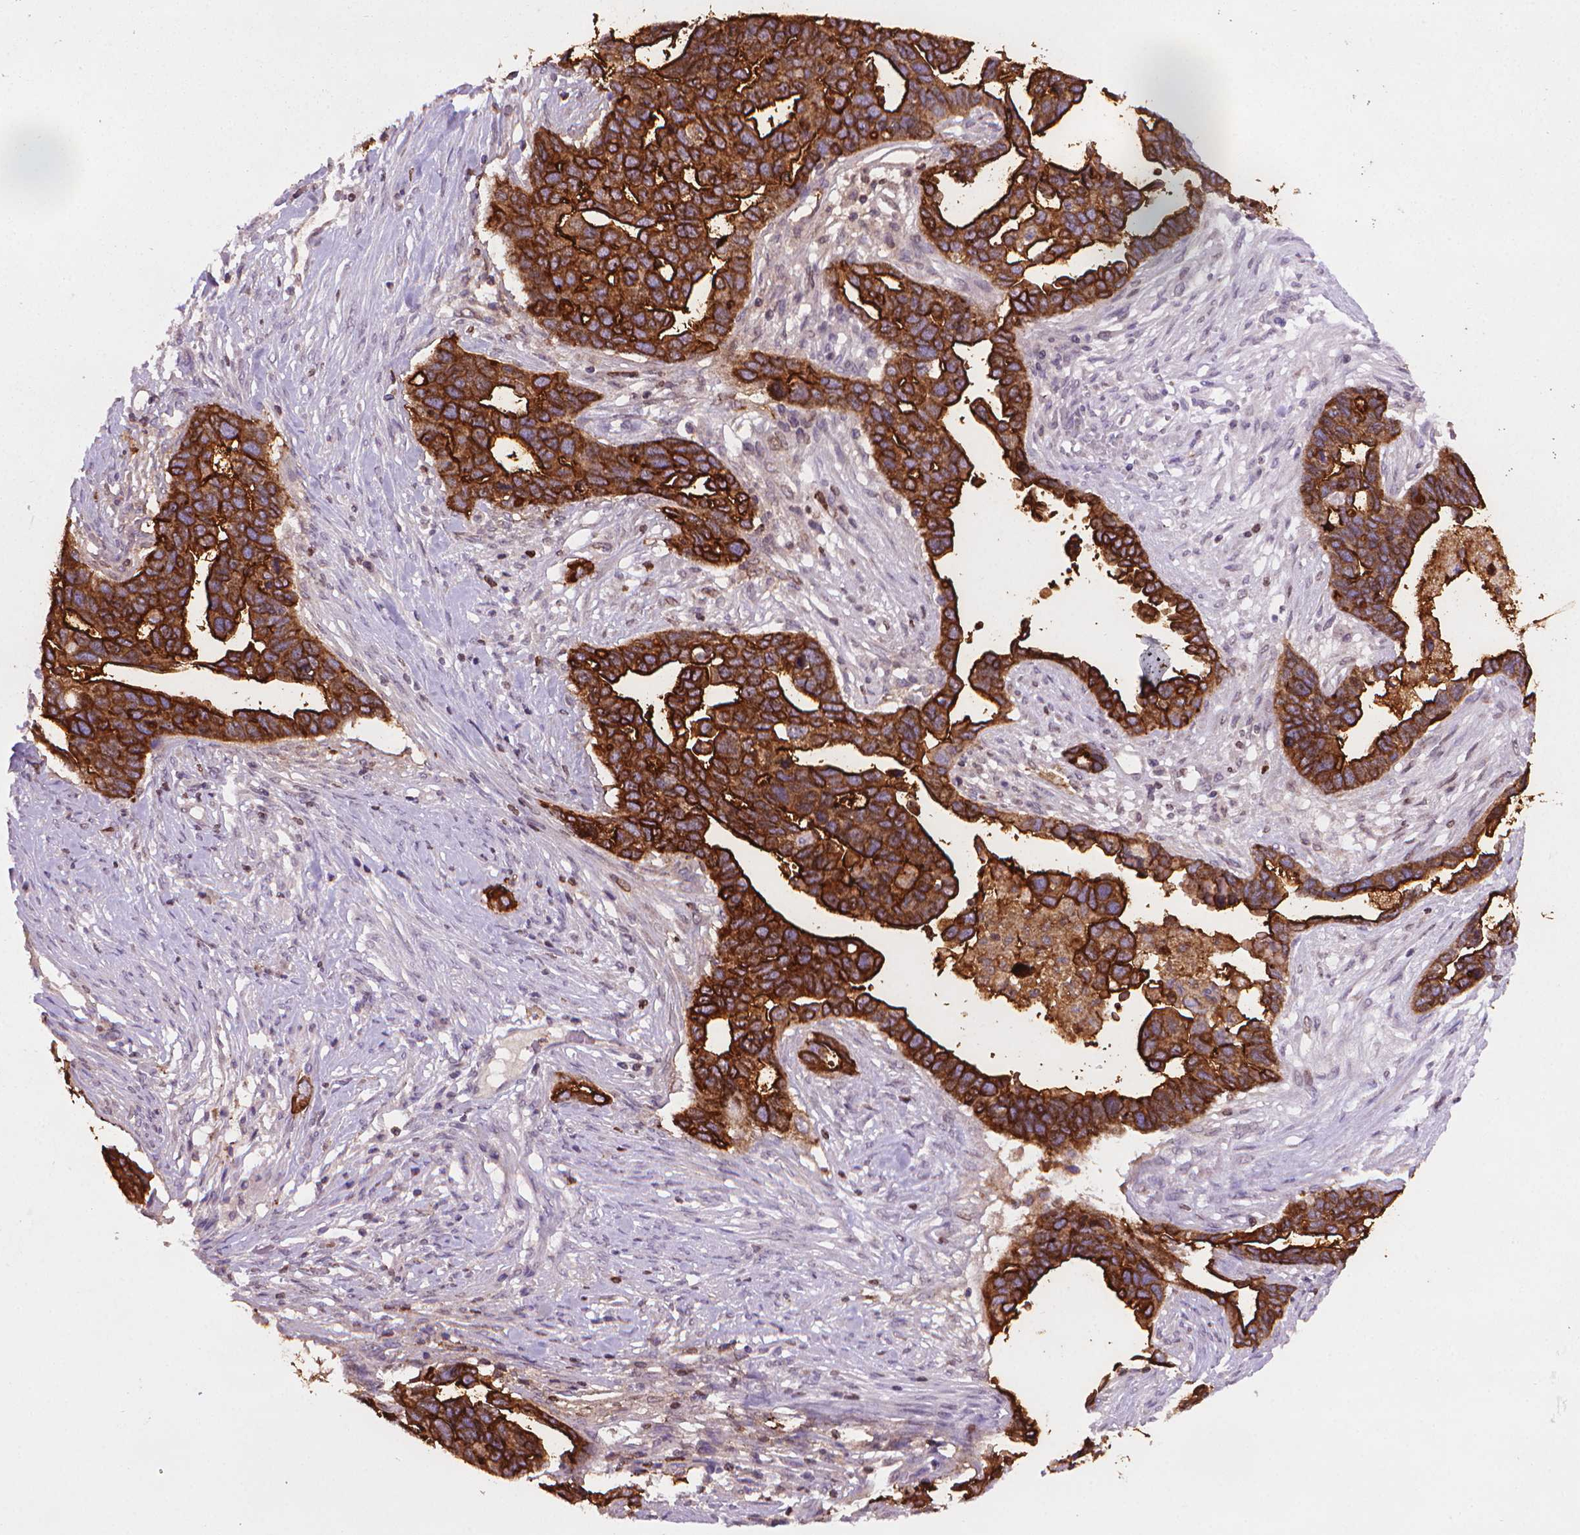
{"staining": {"intensity": "strong", "quantity": ">75%", "location": "cytoplasmic/membranous"}, "tissue": "ovarian cancer", "cell_type": "Tumor cells", "image_type": "cancer", "snomed": [{"axis": "morphology", "description": "Cystadenocarcinoma, serous, NOS"}, {"axis": "topography", "description": "Ovary"}], "caption": "This micrograph demonstrates immunohistochemistry (IHC) staining of ovarian cancer, with high strong cytoplasmic/membranous expression in about >75% of tumor cells.", "gene": "MUC1", "patient": {"sex": "female", "age": 54}}